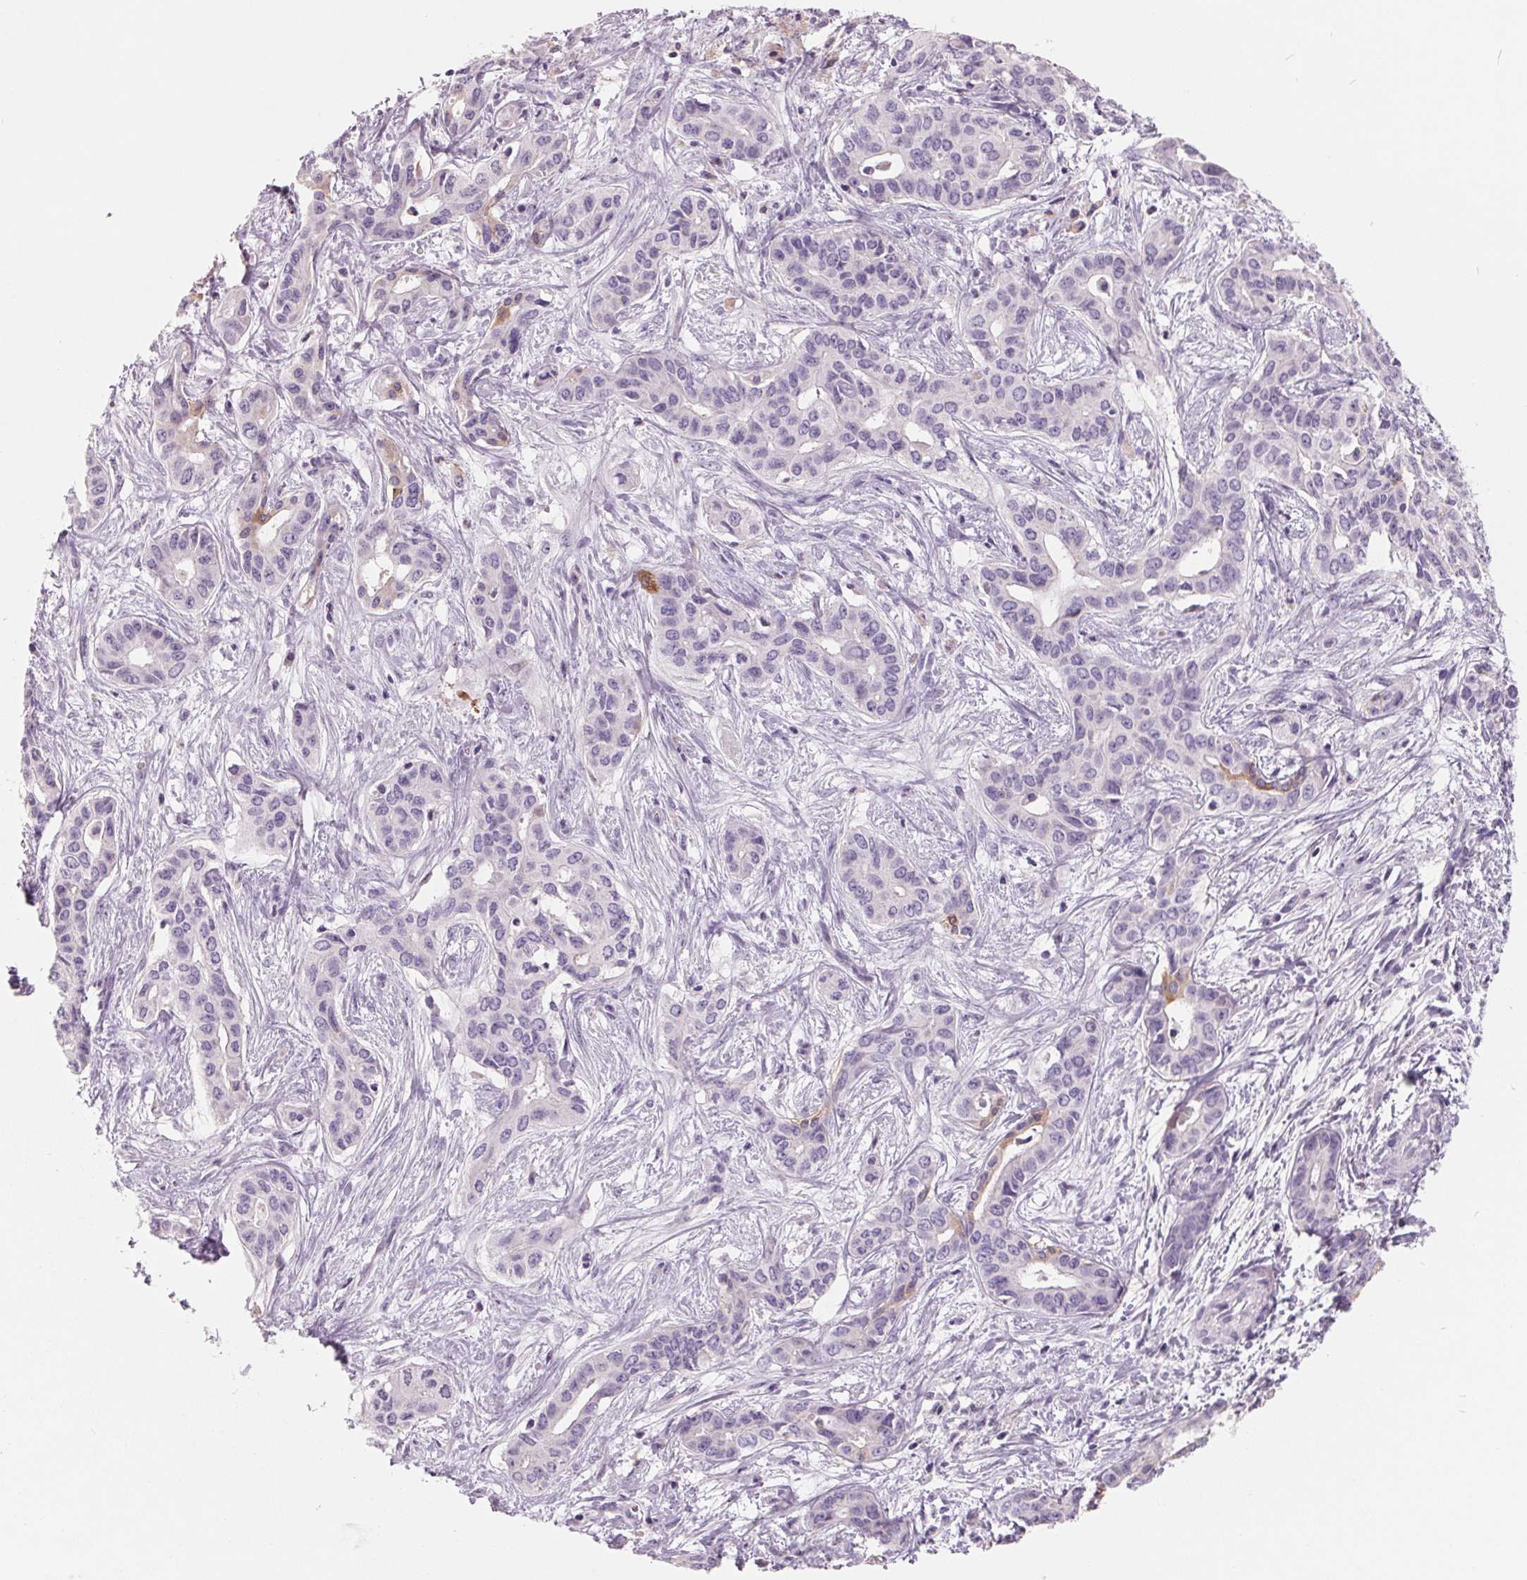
{"staining": {"intensity": "negative", "quantity": "none", "location": "none"}, "tissue": "liver cancer", "cell_type": "Tumor cells", "image_type": "cancer", "snomed": [{"axis": "morphology", "description": "Cholangiocarcinoma"}, {"axis": "topography", "description": "Liver"}], "caption": "Image shows no protein staining in tumor cells of liver cancer tissue.", "gene": "FTCD", "patient": {"sex": "female", "age": 65}}